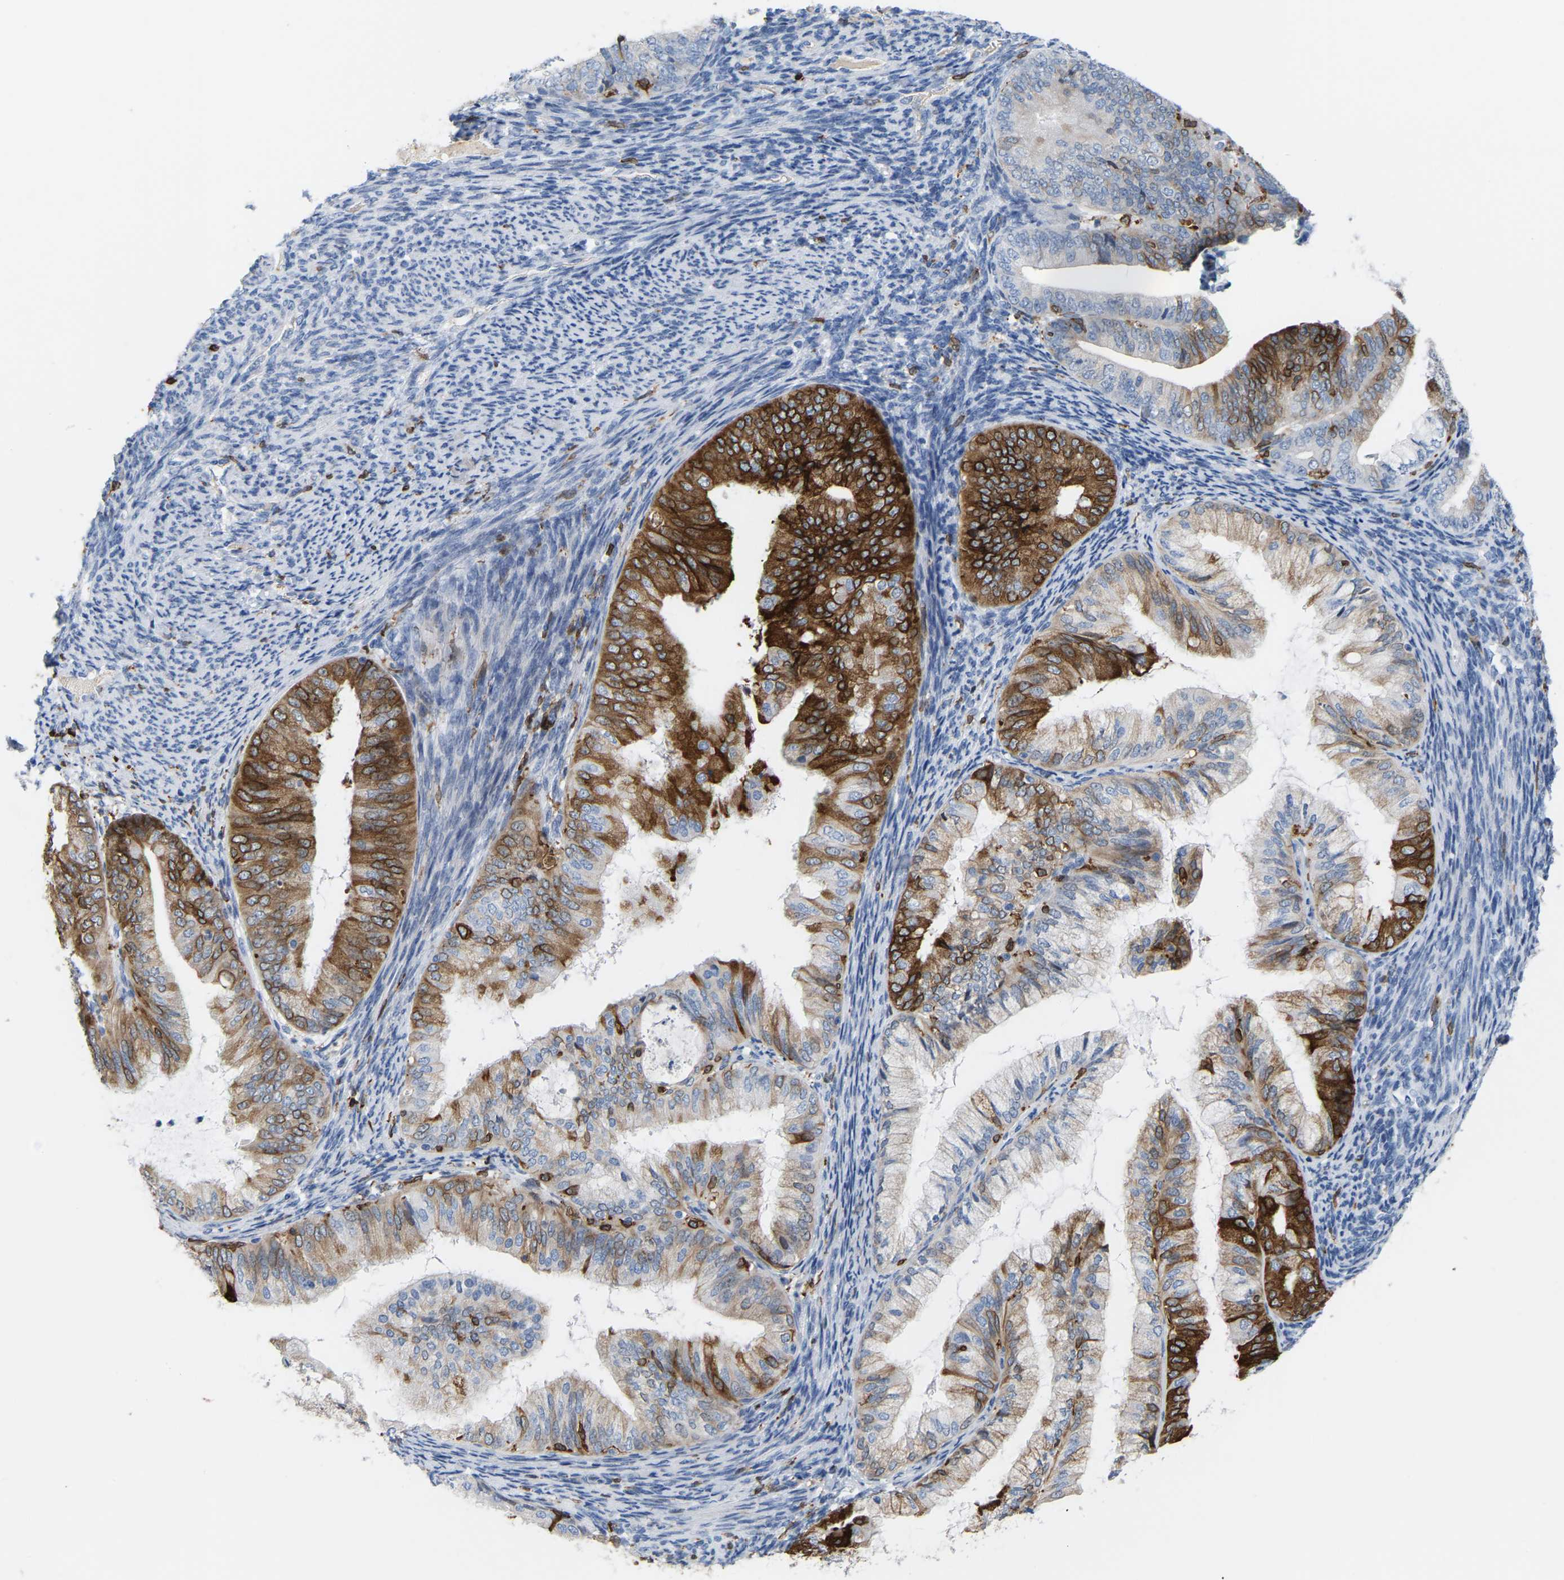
{"staining": {"intensity": "strong", "quantity": "25%-75%", "location": "cytoplasmic/membranous"}, "tissue": "endometrial cancer", "cell_type": "Tumor cells", "image_type": "cancer", "snomed": [{"axis": "morphology", "description": "Adenocarcinoma, NOS"}, {"axis": "topography", "description": "Endometrium"}], "caption": "Human endometrial cancer (adenocarcinoma) stained with a brown dye displays strong cytoplasmic/membranous positive expression in about 25%-75% of tumor cells.", "gene": "PTGS1", "patient": {"sex": "female", "age": 63}}